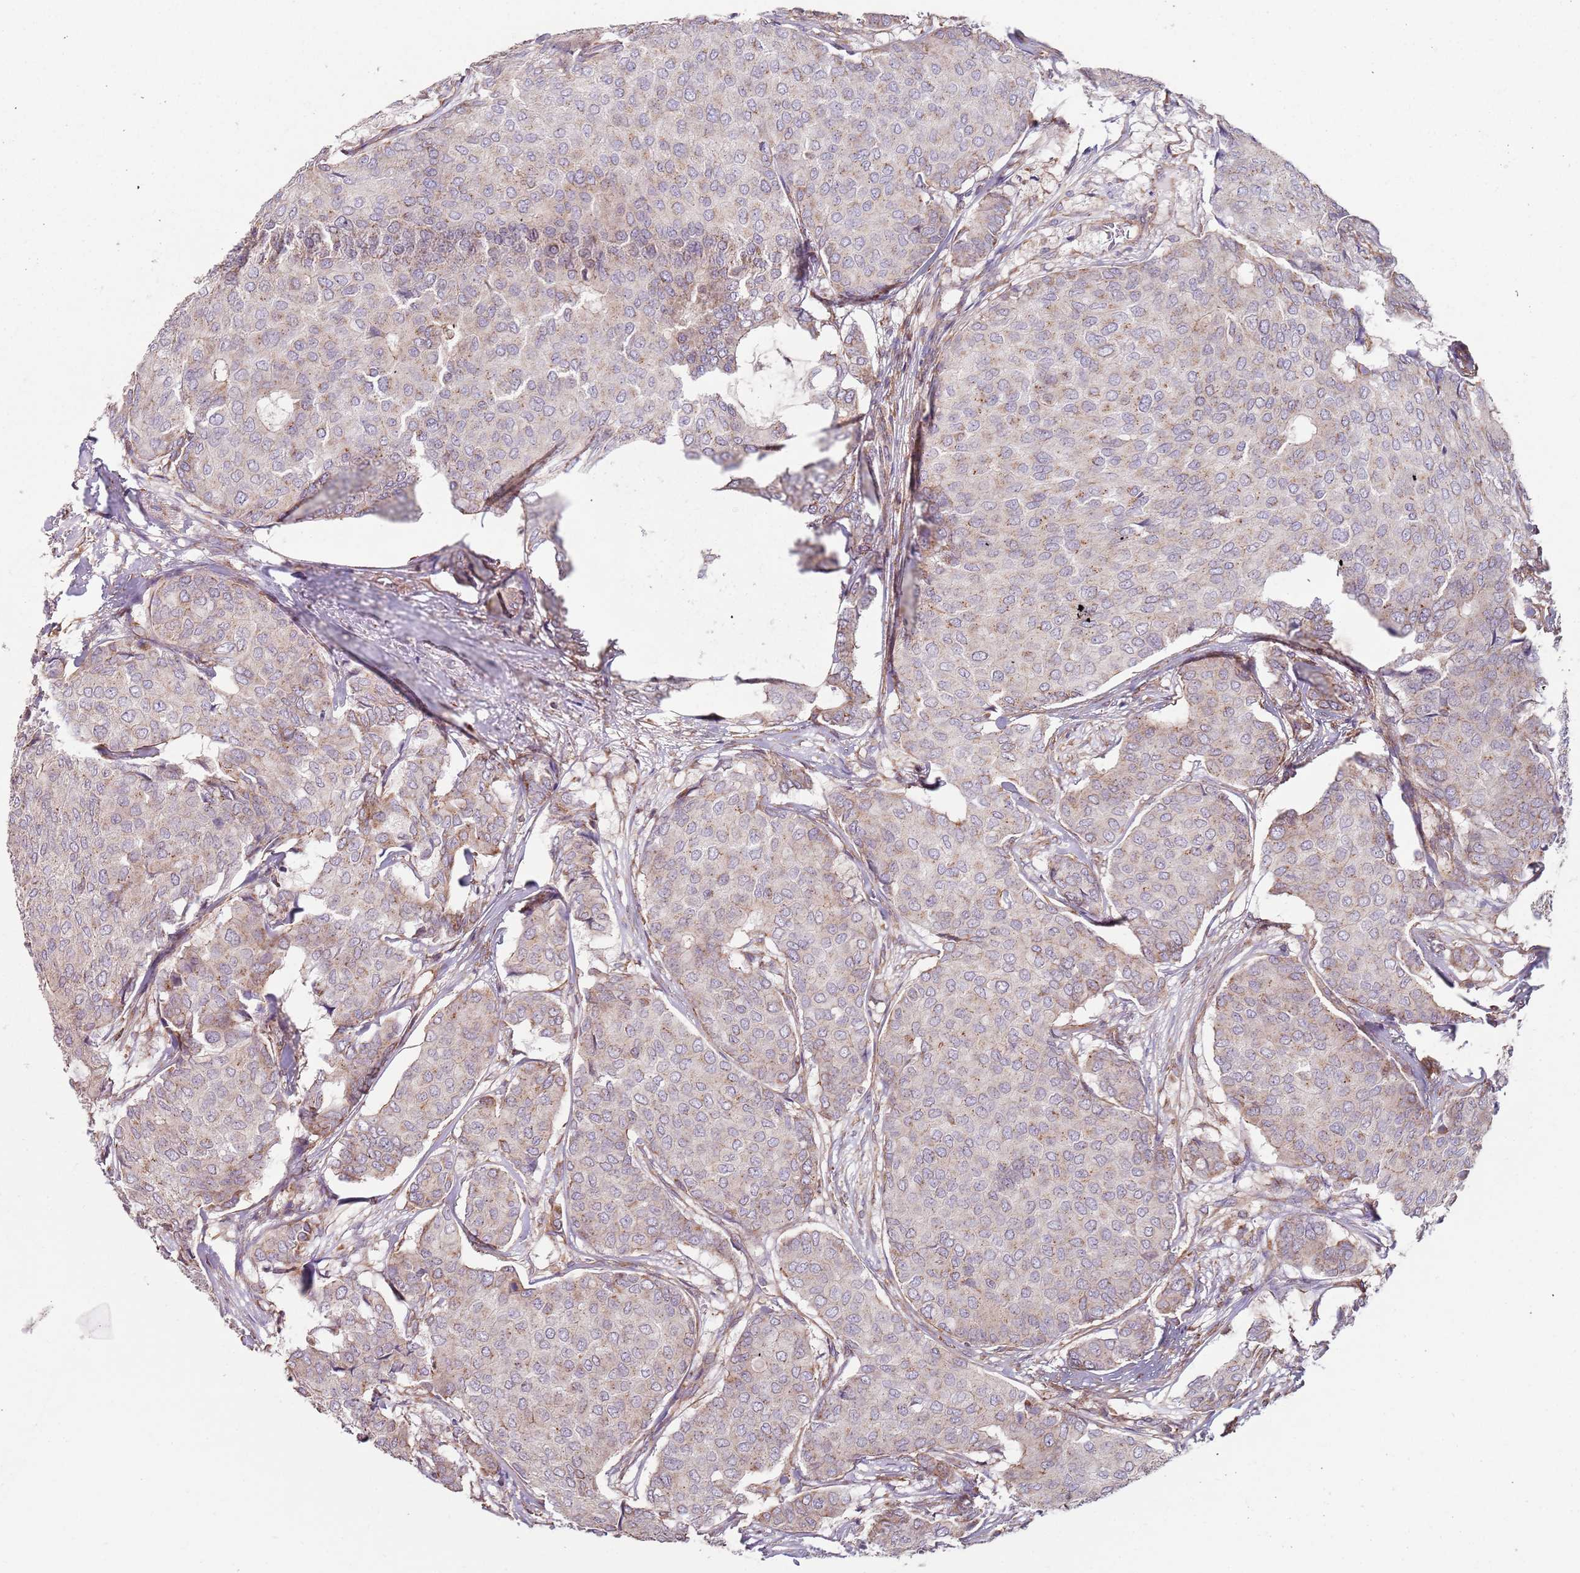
{"staining": {"intensity": "weak", "quantity": "25%-75%", "location": "cytoplasmic/membranous"}, "tissue": "breast cancer", "cell_type": "Tumor cells", "image_type": "cancer", "snomed": [{"axis": "morphology", "description": "Duct carcinoma"}, {"axis": "topography", "description": "Breast"}], "caption": "Protein positivity by immunohistochemistry (IHC) demonstrates weak cytoplasmic/membranous expression in approximately 25%-75% of tumor cells in breast cancer.", "gene": "GAS8", "patient": {"sex": "female", "age": 75}}